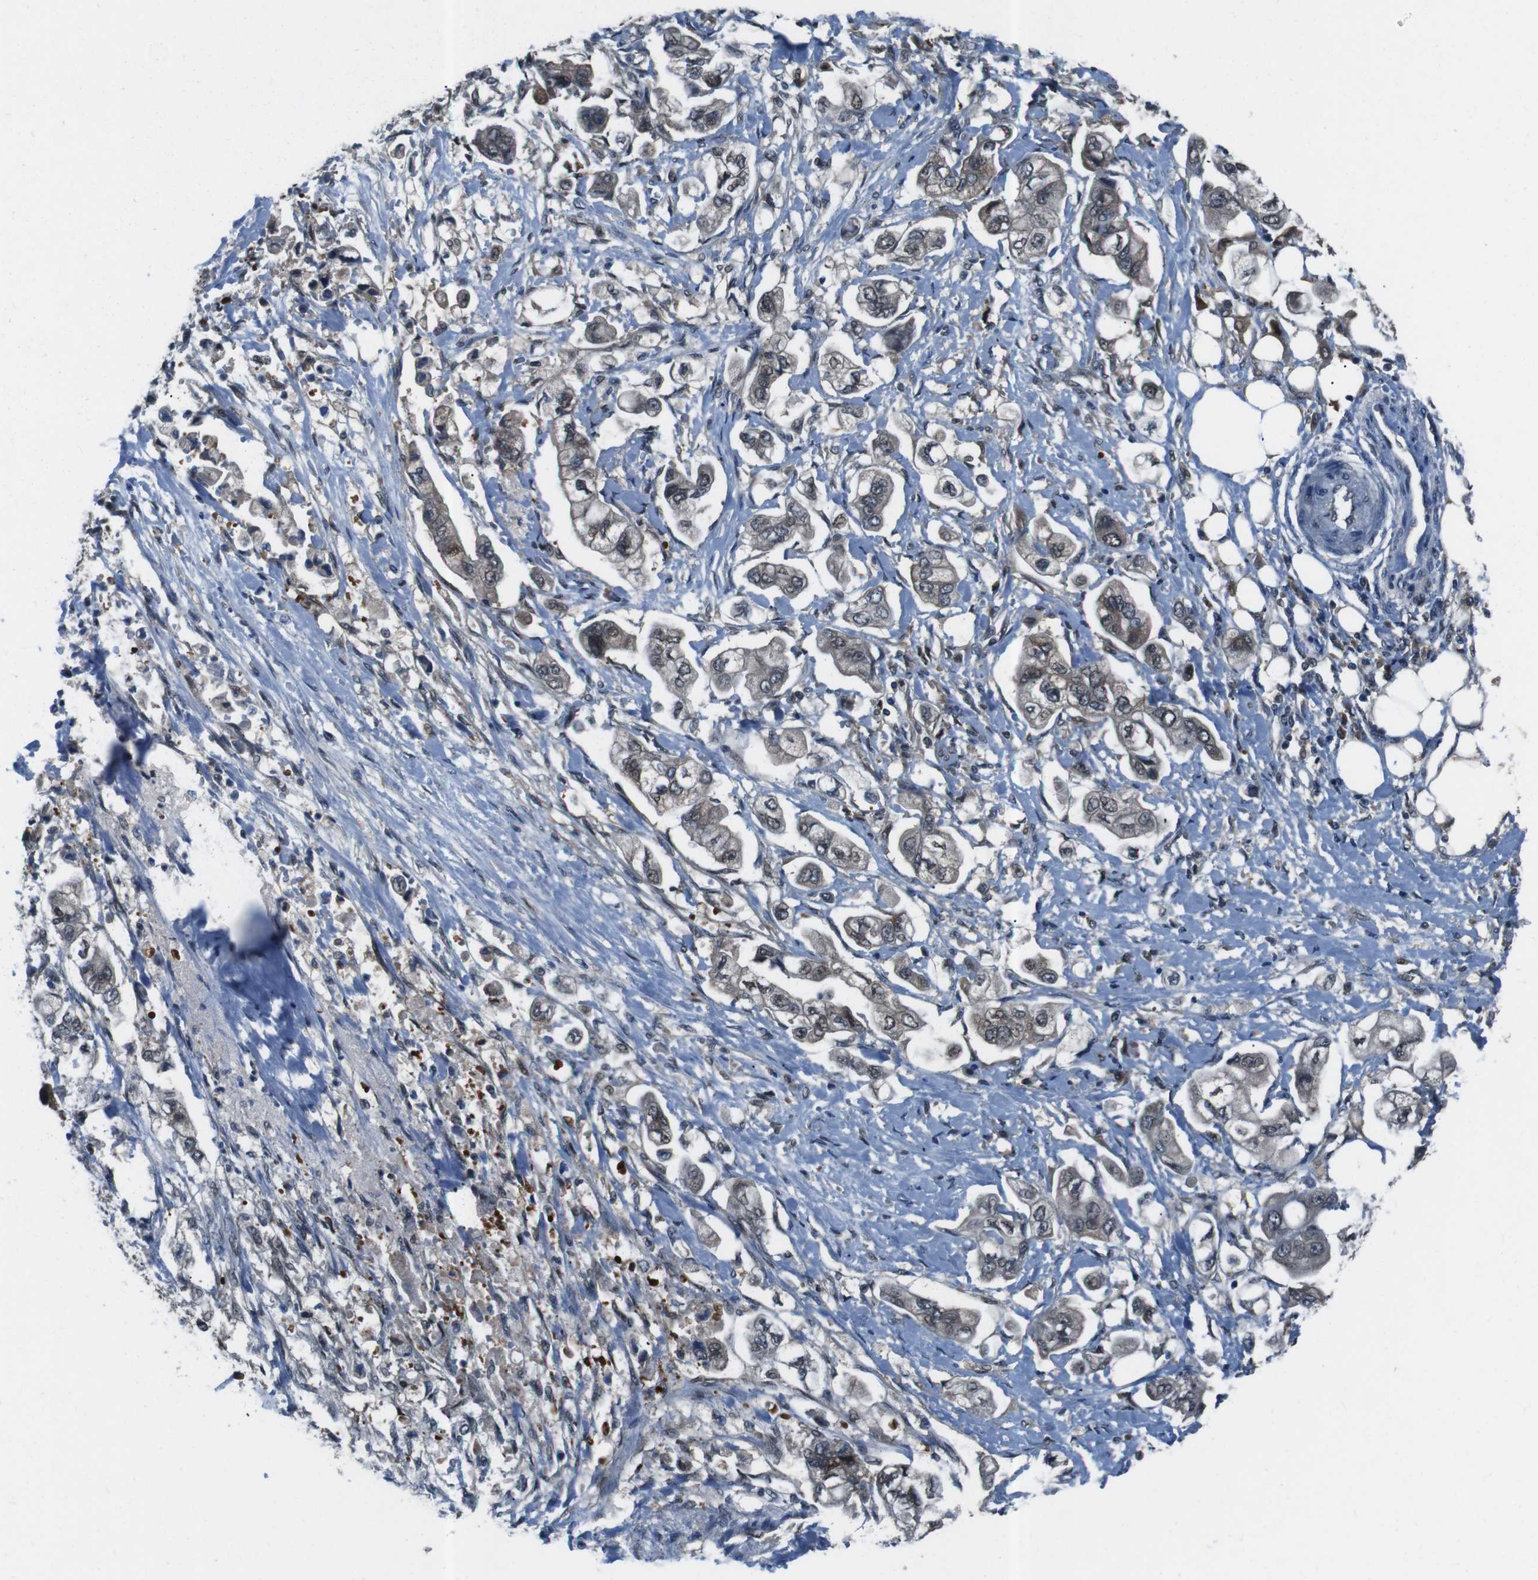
{"staining": {"intensity": "moderate", "quantity": ">75%", "location": "cytoplasmic/membranous,nuclear"}, "tissue": "stomach cancer", "cell_type": "Tumor cells", "image_type": "cancer", "snomed": [{"axis": "morphology", "description": "Adenocarcinoma, NOS"}, {"axis": "topography", "description": "Stomach"}], "caption": "Immunohistochemical staining of adenocarcinoma (stomach) demonstrates medium levels of moderate cytoplasmic/membranous and nuclear expression in about >75% of tumor cells. (brown staining indicates protein expression, while blue staining denotes nuclei).", "gene": "LRP5", "patient": {"sex": "male", "age": 62}}